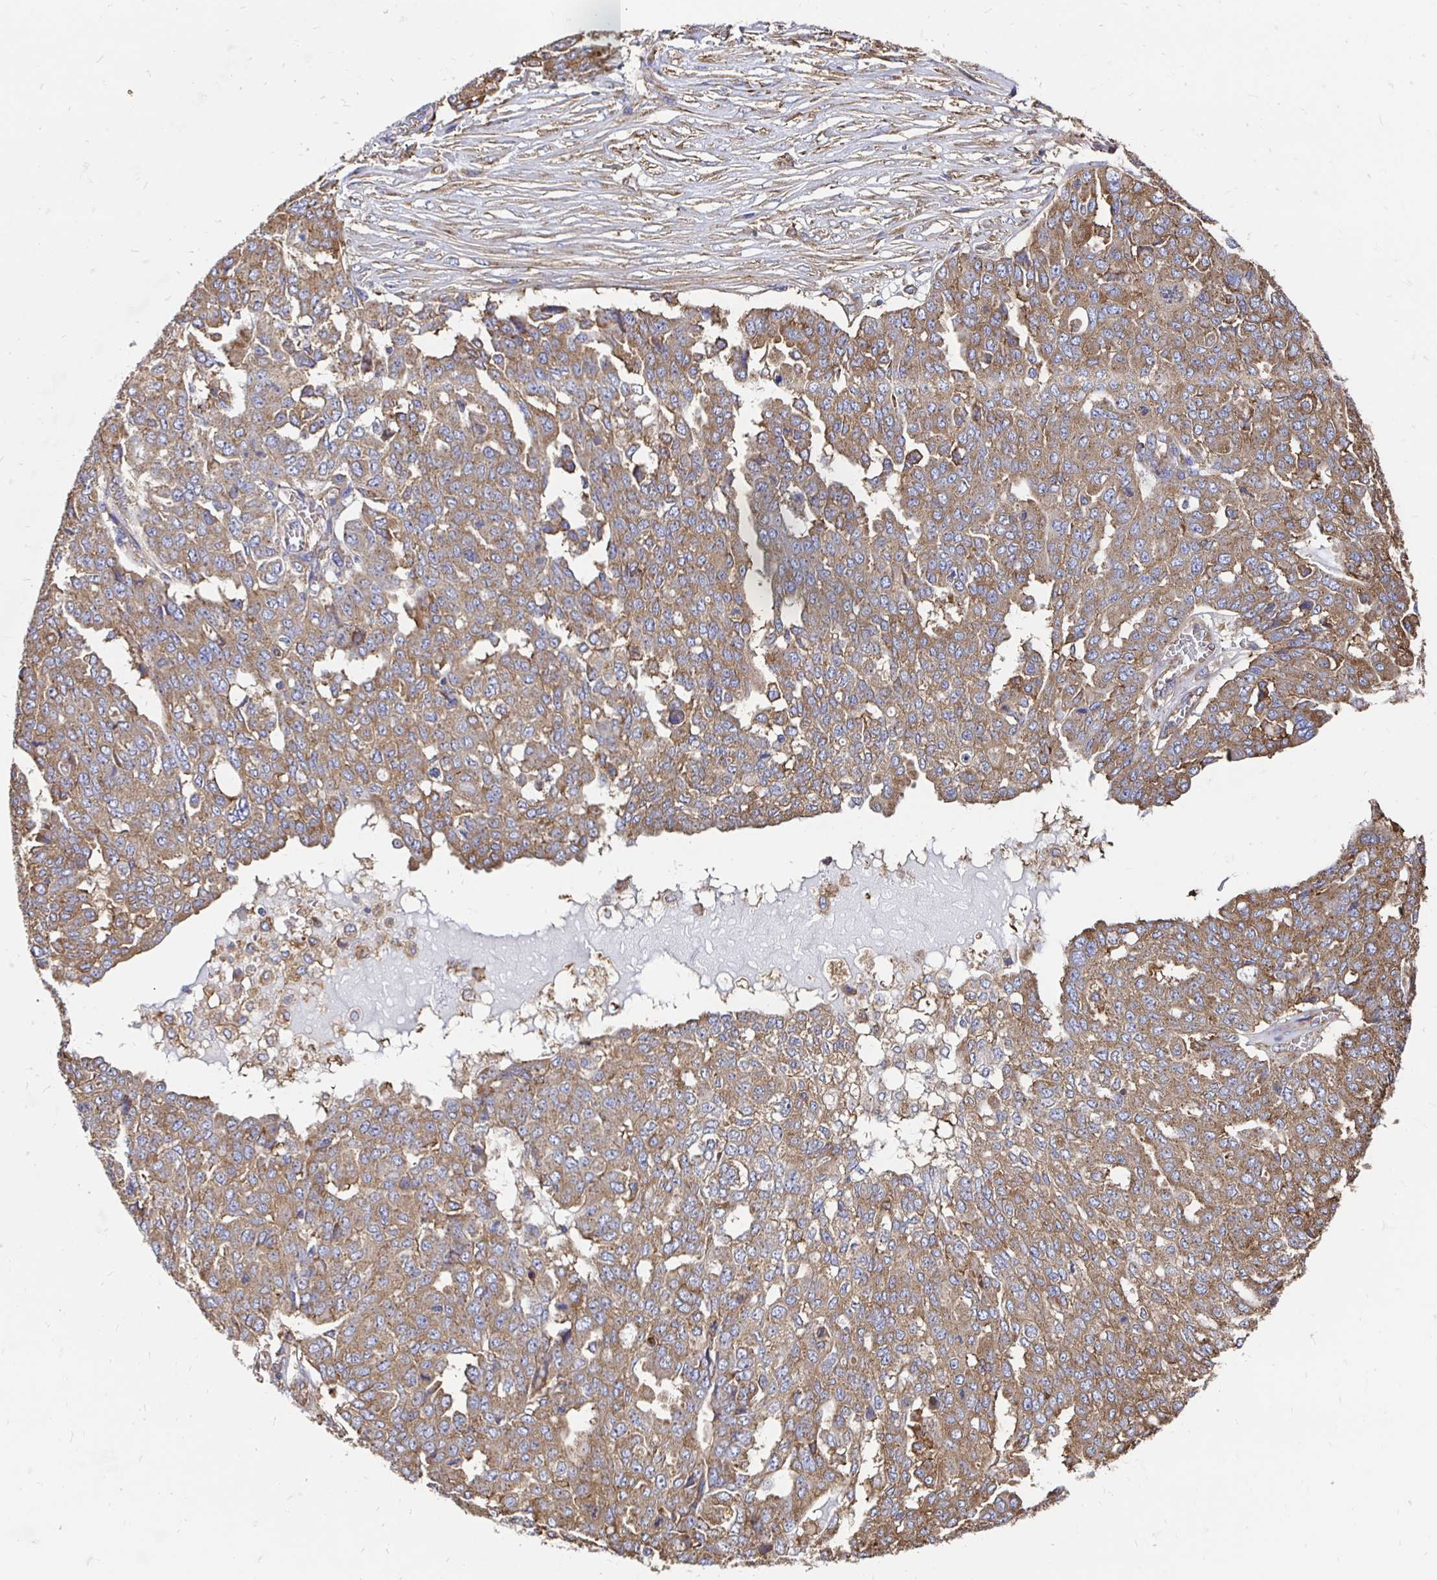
{"staining": {"intensity": "moderate", "quantity": ">75%", "location": "cytoplasmic/membranous"}, "tissue": "ovarian cancer", "cell_type": "Tumor cells", "image_type": "cancer", "snomed": [{"axis": "morphology", "description": "Cystadenocarcinoma, serous, NOS"}, {"axis": "topography", "description": "Soft tissue"}, {"axis": "topography", "description": "Ovary"}], "caption": "Immunohistochemistry photomicrograph of neoplastic tissue: human ovarian cancer stained using IHC reveals medium levels of moderate protein expression localized specifically in the cytoplasmic/membranous of tumor cells, appearing as a cytoplasmic/membranous brown color.", "gene": "CLTC", "patient": {"sex": "female", "age": 57}}